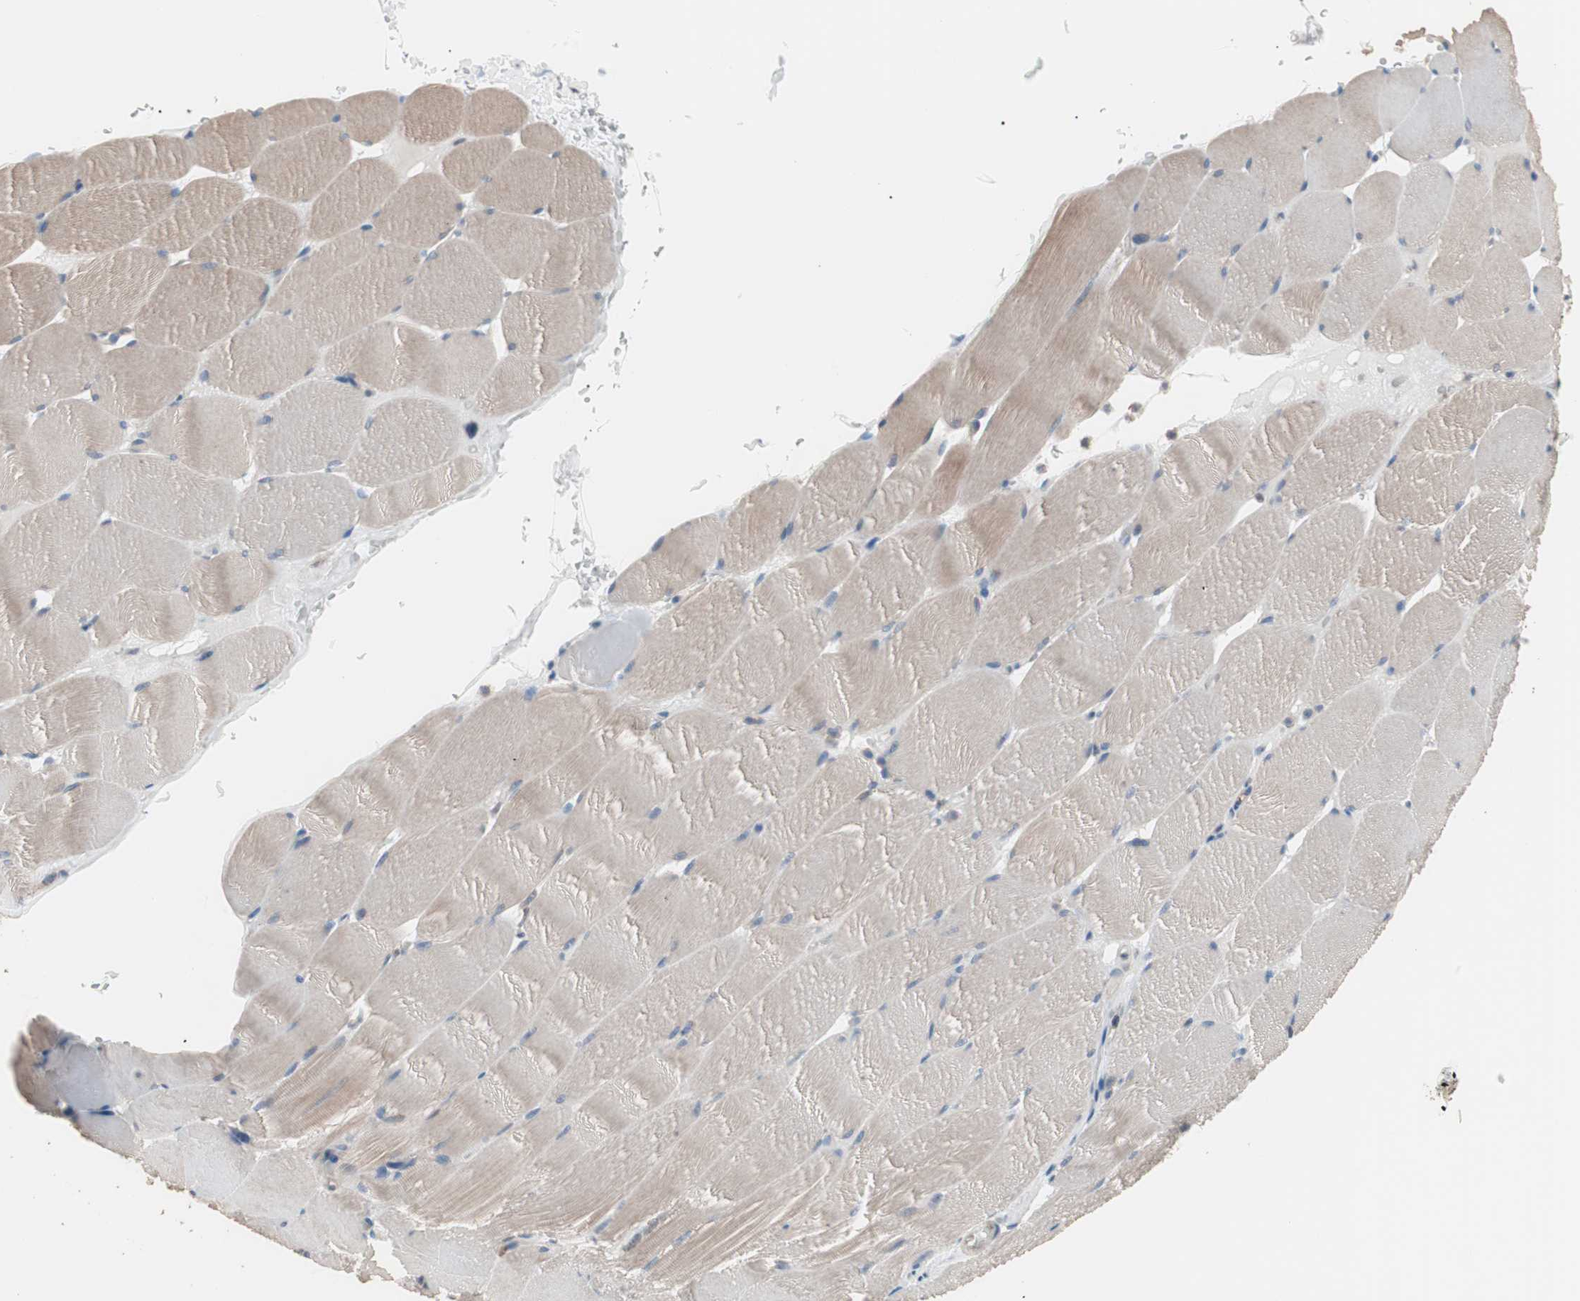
{"staining": {"intensity": "moderate", "quantity": ">75%", "location": "cytoplasmic/membranous"}, "tissue": "skeletal muscle", "cell_type": "Myocytes", "image_type": "normal", "snomed": [{"axis": "morphology", "description": "Normal tissue, NOS"}, {"axis": "topography", "description": "Skeletal muscle"}], "caption": "High-magnification brightfield microscopy of unremarkable skeletal muscle stained with DAB (3,3'-diaminobenzidine) (brown) and counterstained with hematoxylin (blue). myocytes exhibit moderate cytoplasmic/membranous expression is appreciated in about>75% of cells. Nuclei are stained in blue.", "gene": "CCT3", "patient": {"sex": "male", "age": 62}}